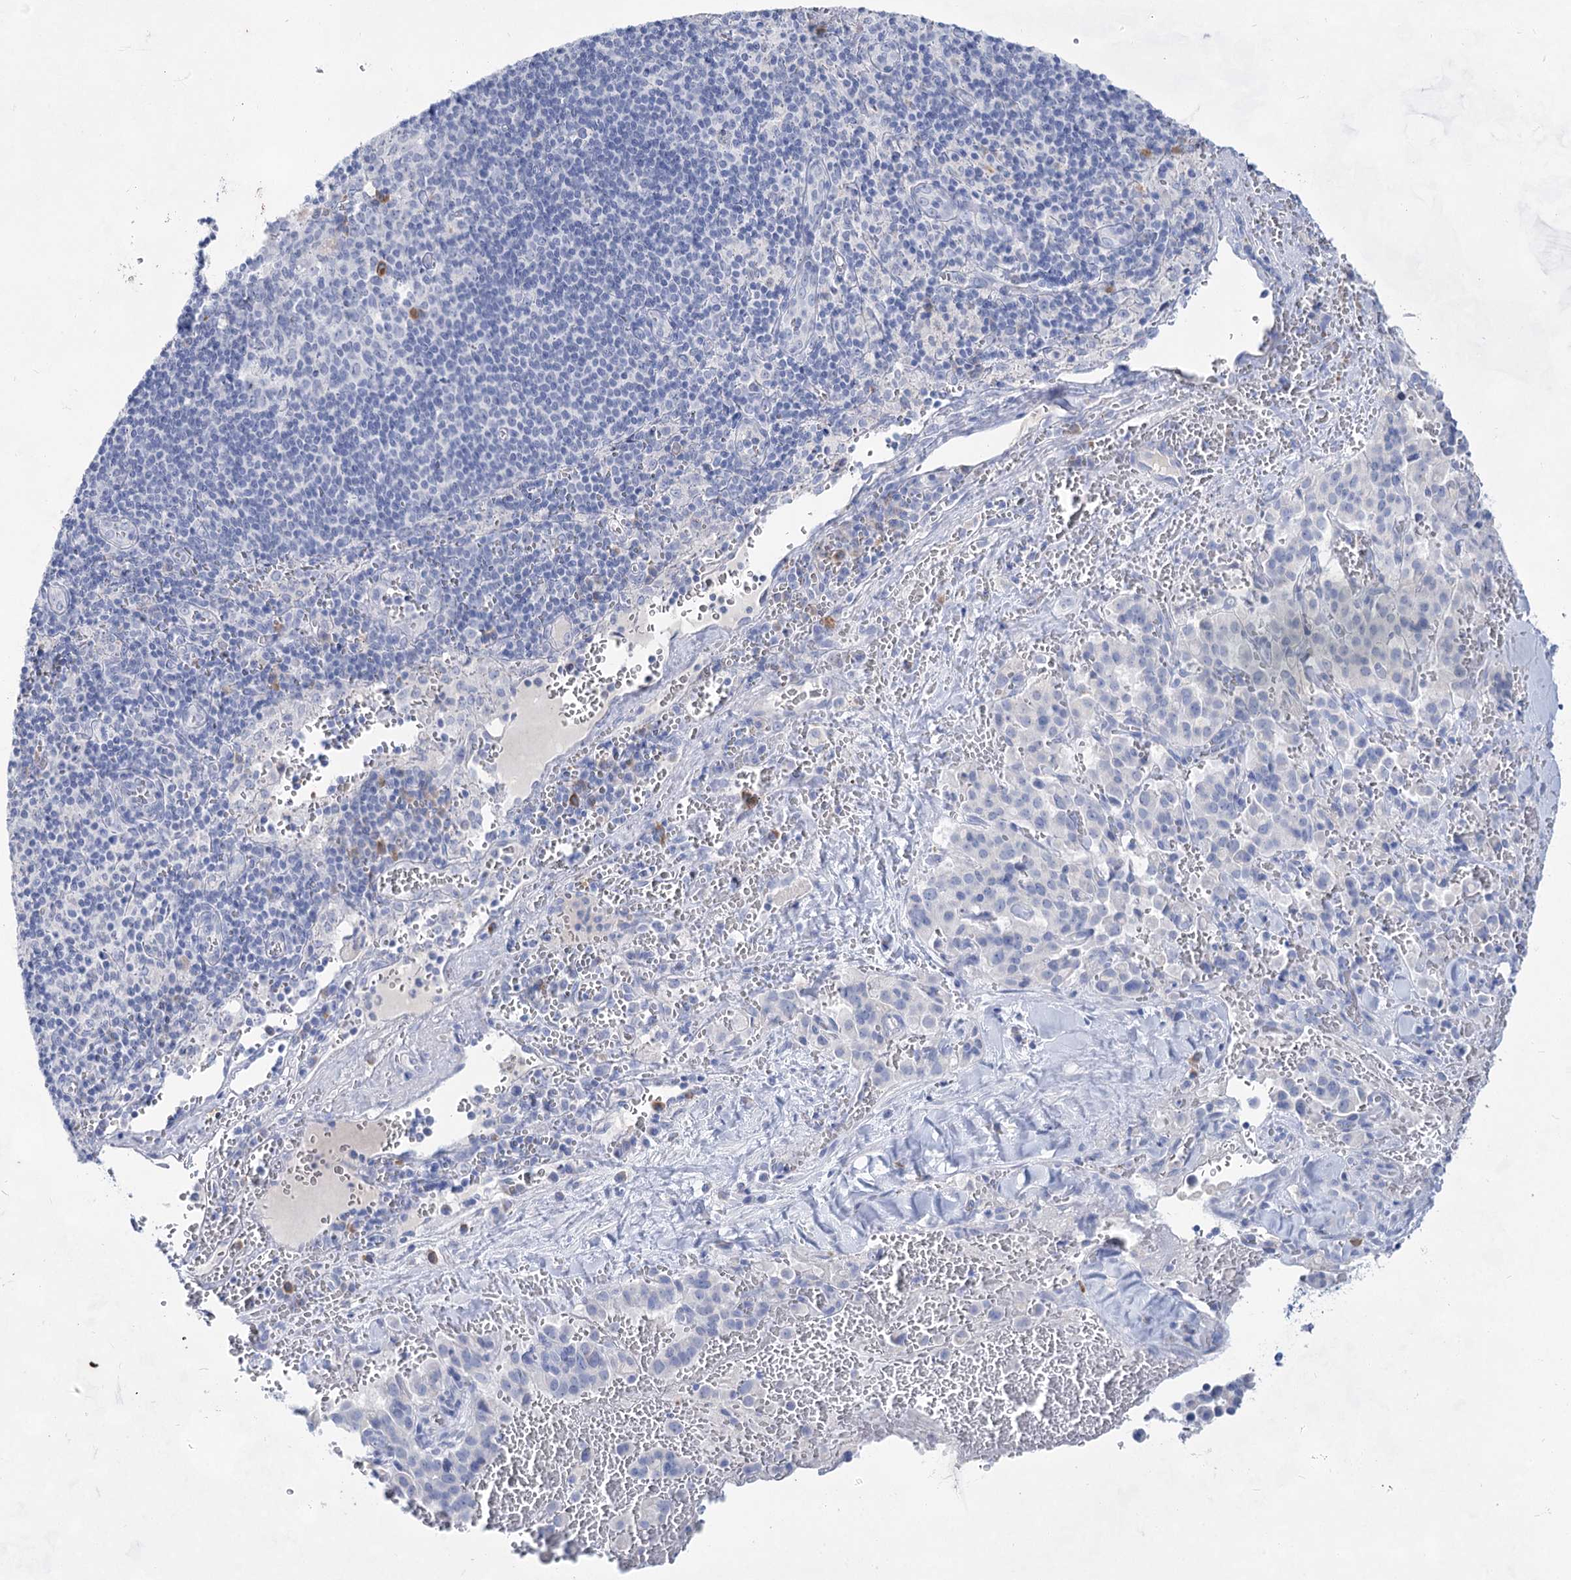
{"staining": {"intensity": "negative", "quantity": "none", "location": "none"}, "tissue": "pancreatic cancer", "cell_type": "Tumor cells", "image_type": "cancer", "snomed": [{"axis": "morphology", "description": "Adenocarcinoma, NOS"}, {"axis": "topography", "description": "Pancreas"}], "caption": "Immunohistochemical staining of pancreatic cancer (adenocarcinoma) shows no significant staining in tumor cells.", "gene": "ACRV1", "patient": {"sex": "male", "age": 65}}